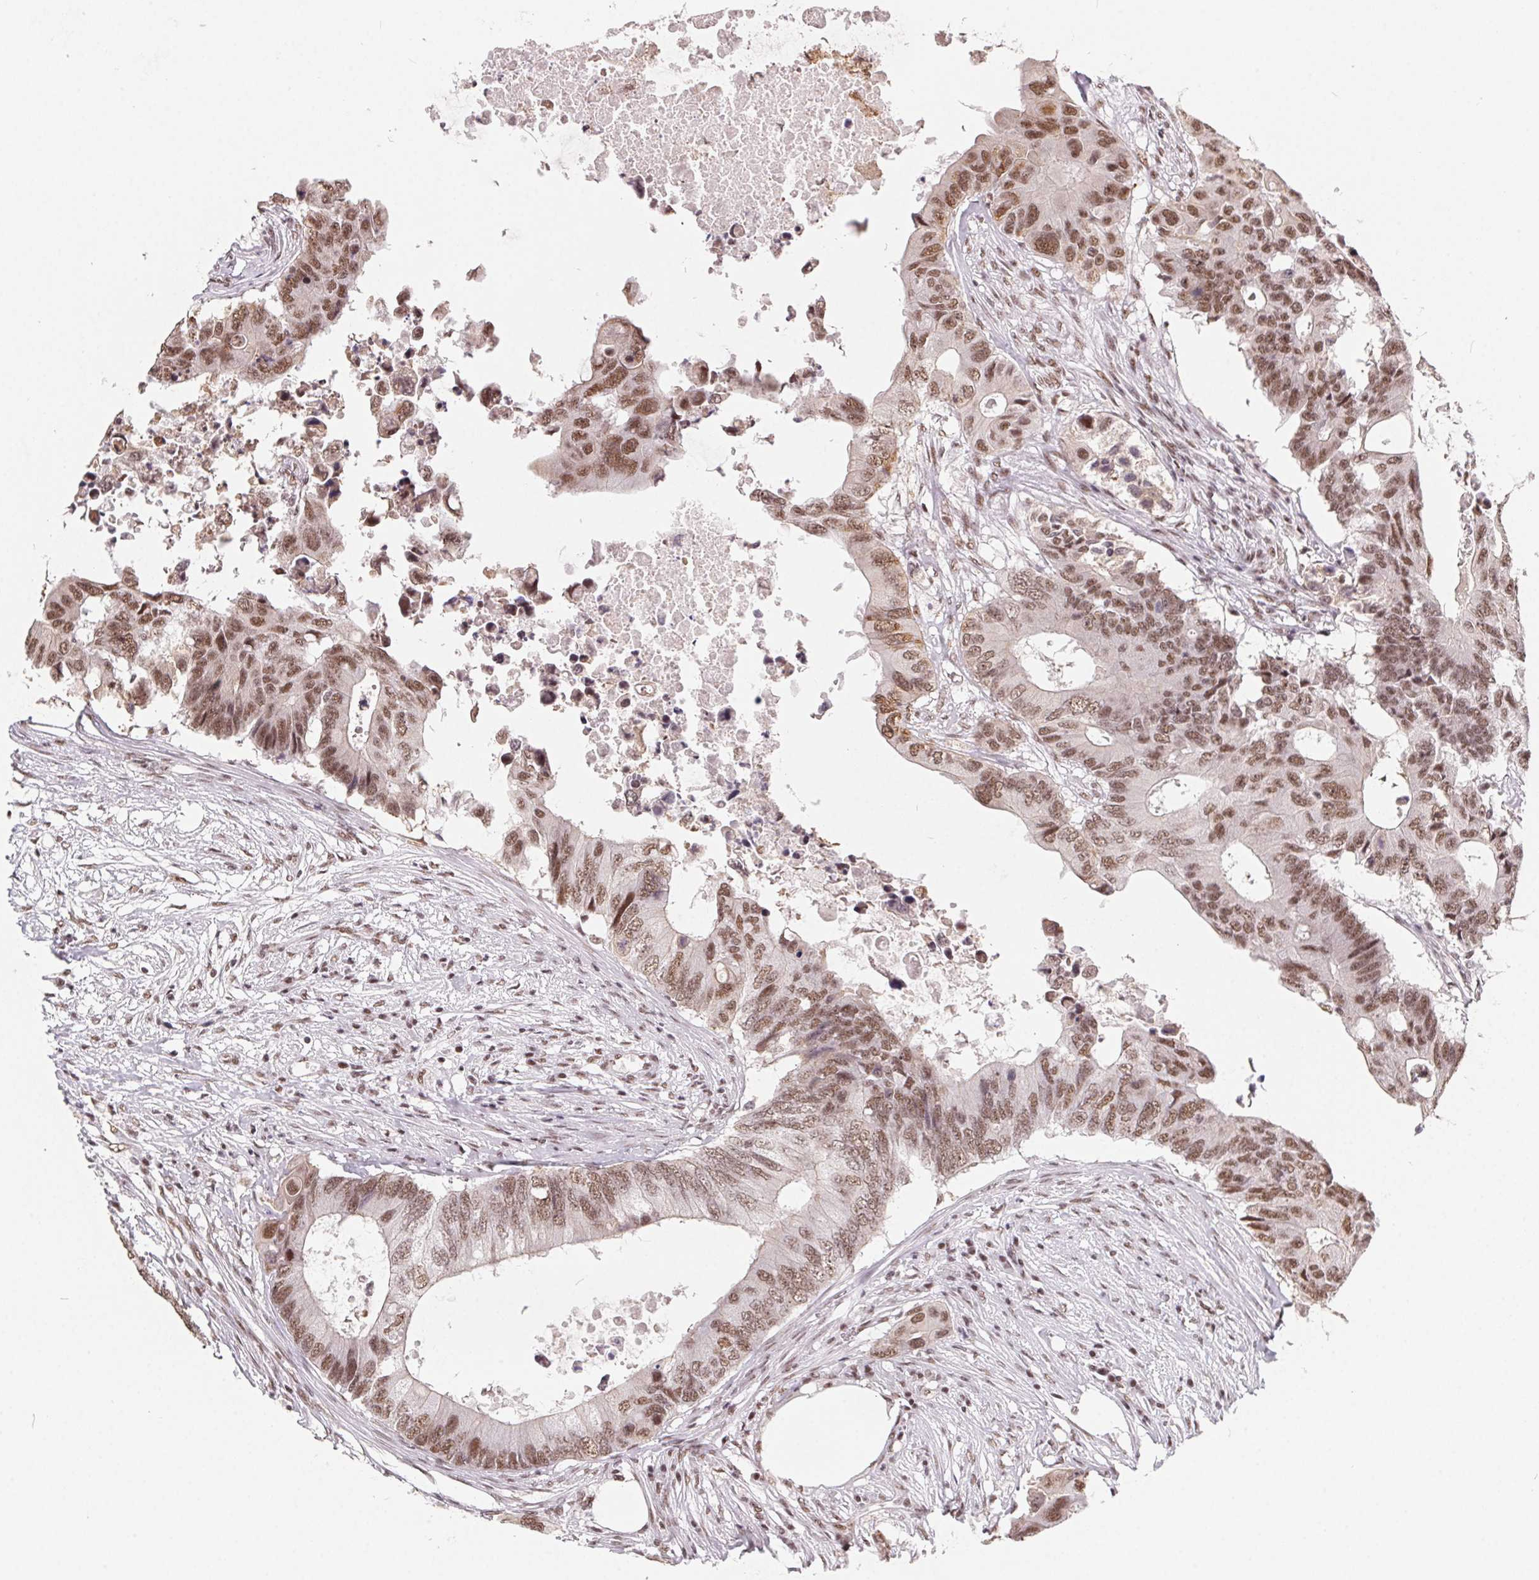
{"staining": {"intensity": "moderate", "quantity": ">75%", "location": "cytoplasmic/membranous,nuclear"}, "tissue": "colorectal cancer", "cell_type": "Tumor cells", "image_type": "cancer", "snomed": [{"axis": "morphology", "description": "Adenocarcinoma, NOS"}, {"axis": "topography", "description": "Colon"}], "caption": "Human colorectal cancer (adenocarcinoma) stained with a protein marker displays moderate staining in tumor cells.", "gene": "TCERG1", "patient": {"sex": "male", "age": 71}}